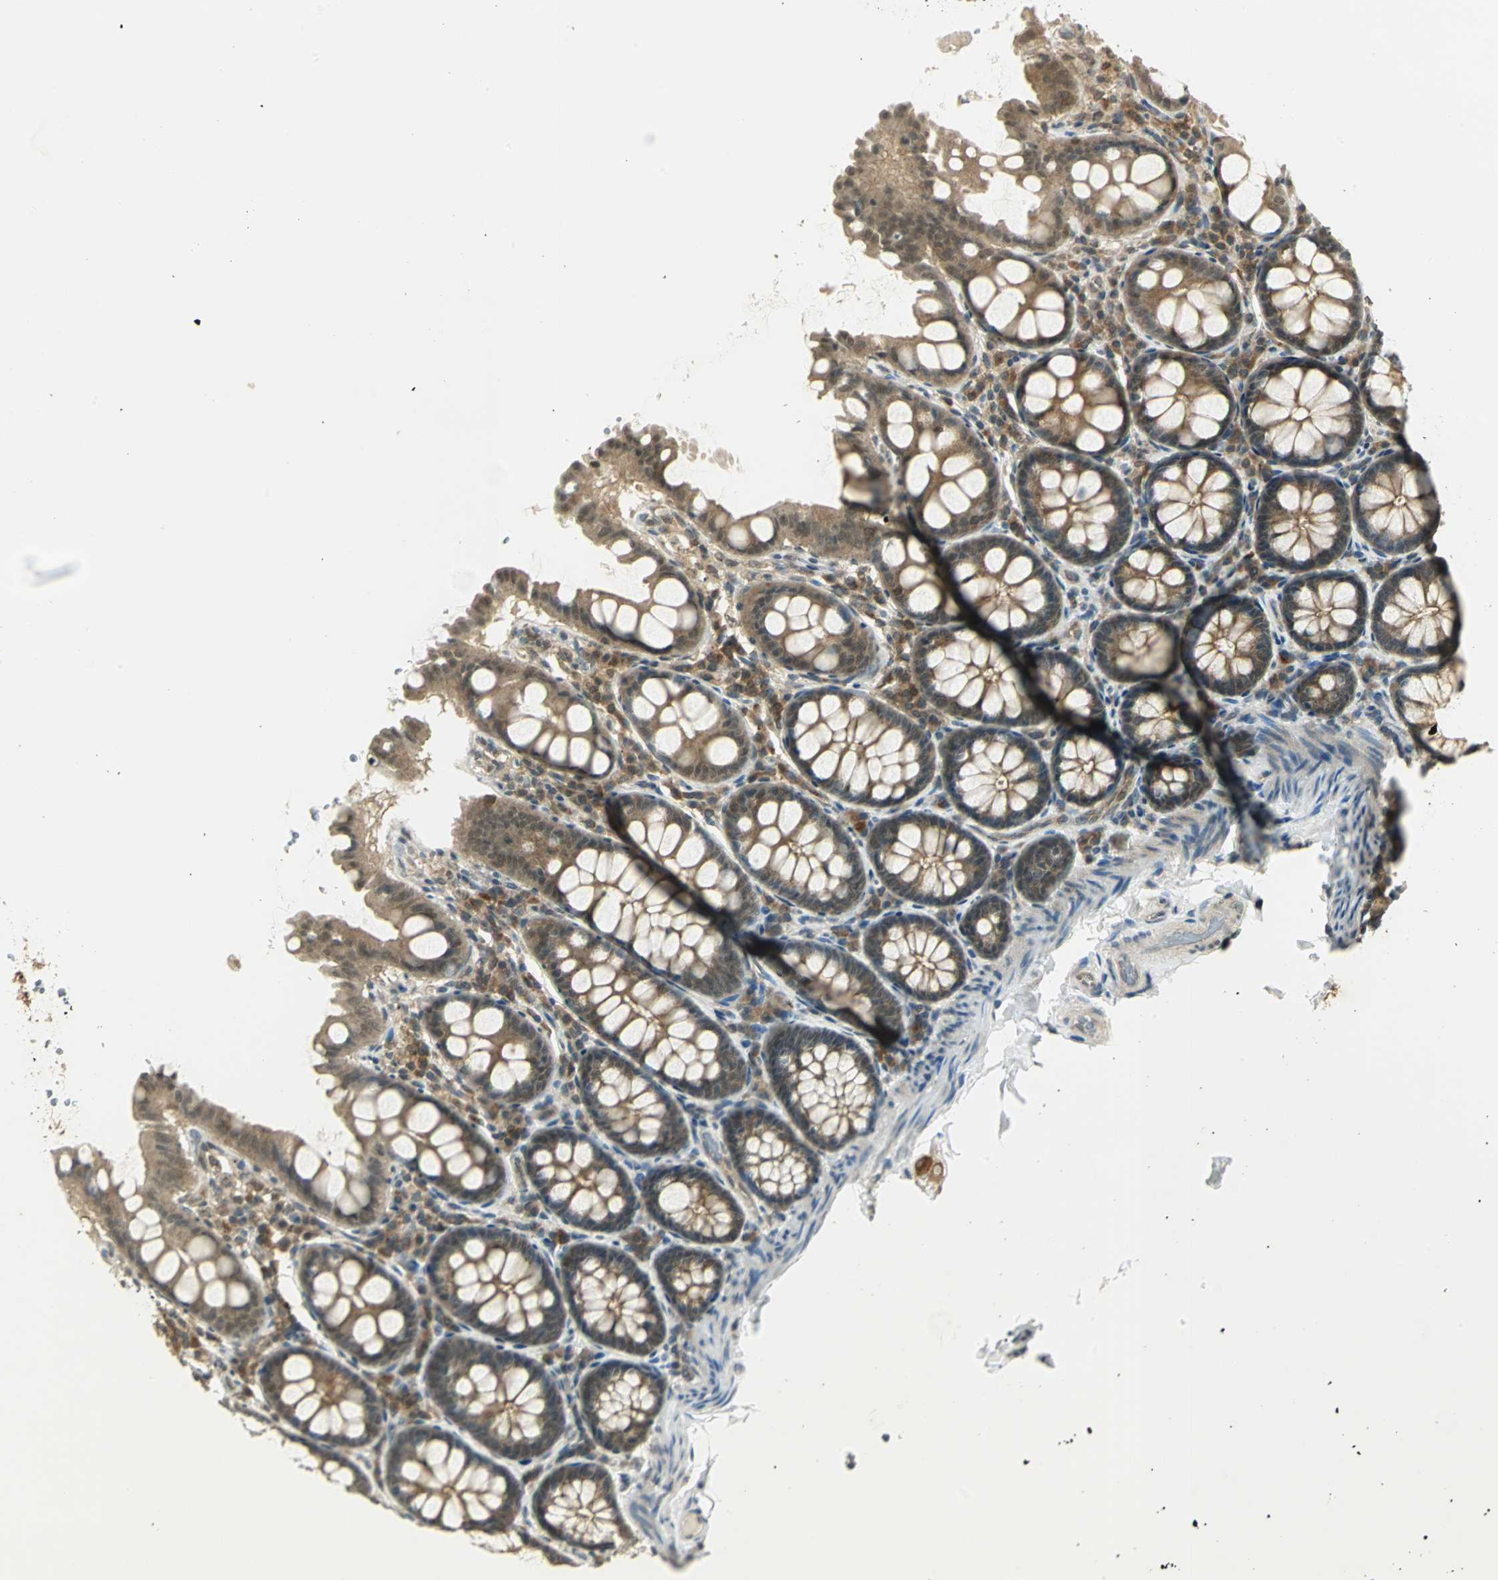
{"staining": {"intensity": "weak", "quantity": ">75%", "location": "cytoplasmic/membranous"}, "tissue": "colon", "cell_type": "Endothelial cells", "image_type": "normal", "snomed": [{"axis": "morphology", "description": "Normal tissue, NOS"}, {"axis": "topography", "description": "Colon"}], "caption": "Protein staining of benign colon displays weak cytoplasmic/membranous staining in approximately >75% of endothelial cells.", "gene": "CDC34", "patient": {"sex": "female", "age": 61}}